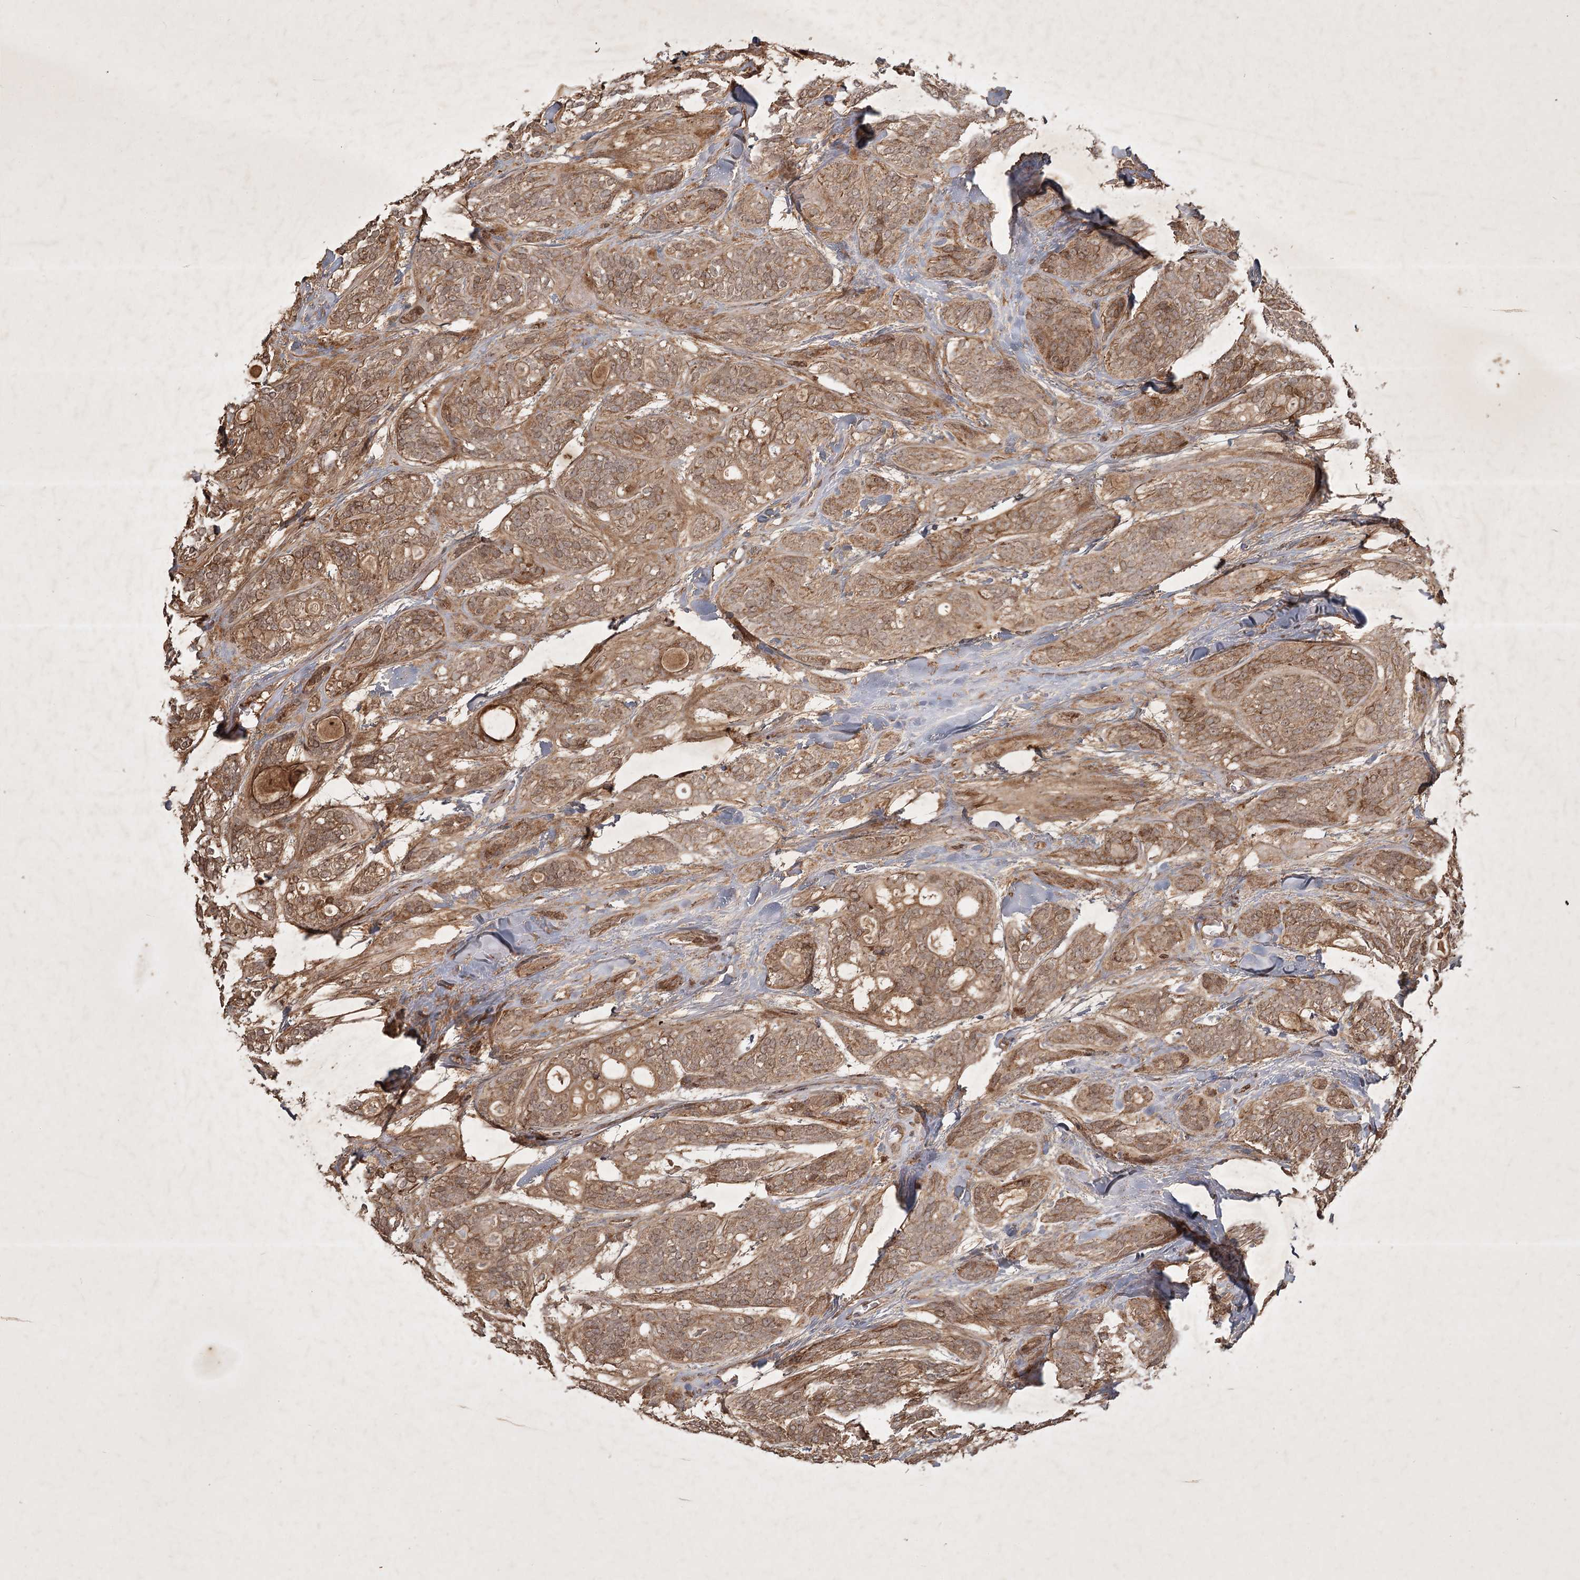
{"staining": {"intensity": "moderate", "quantity": ">75%", "location": "cytoplasmic/membranous"}, "tissue": "head and neck cancer", "cell_type": "Tumor cells", "image_type": "cancer", "snomed": [{"axis": "morphology", "description": "Adenocarcinoma, NOS"}, {"axis": "topography", "description": "Head-Neck"}], "caption": "Human adenocarcinoma (head and neck) stained with a brown dye shows moderate cytoplasmic/membranous positive expression in about >75% of tumor cells.", "gene": "ARL13A", "patient": {"sex": "male", "age": 66}}